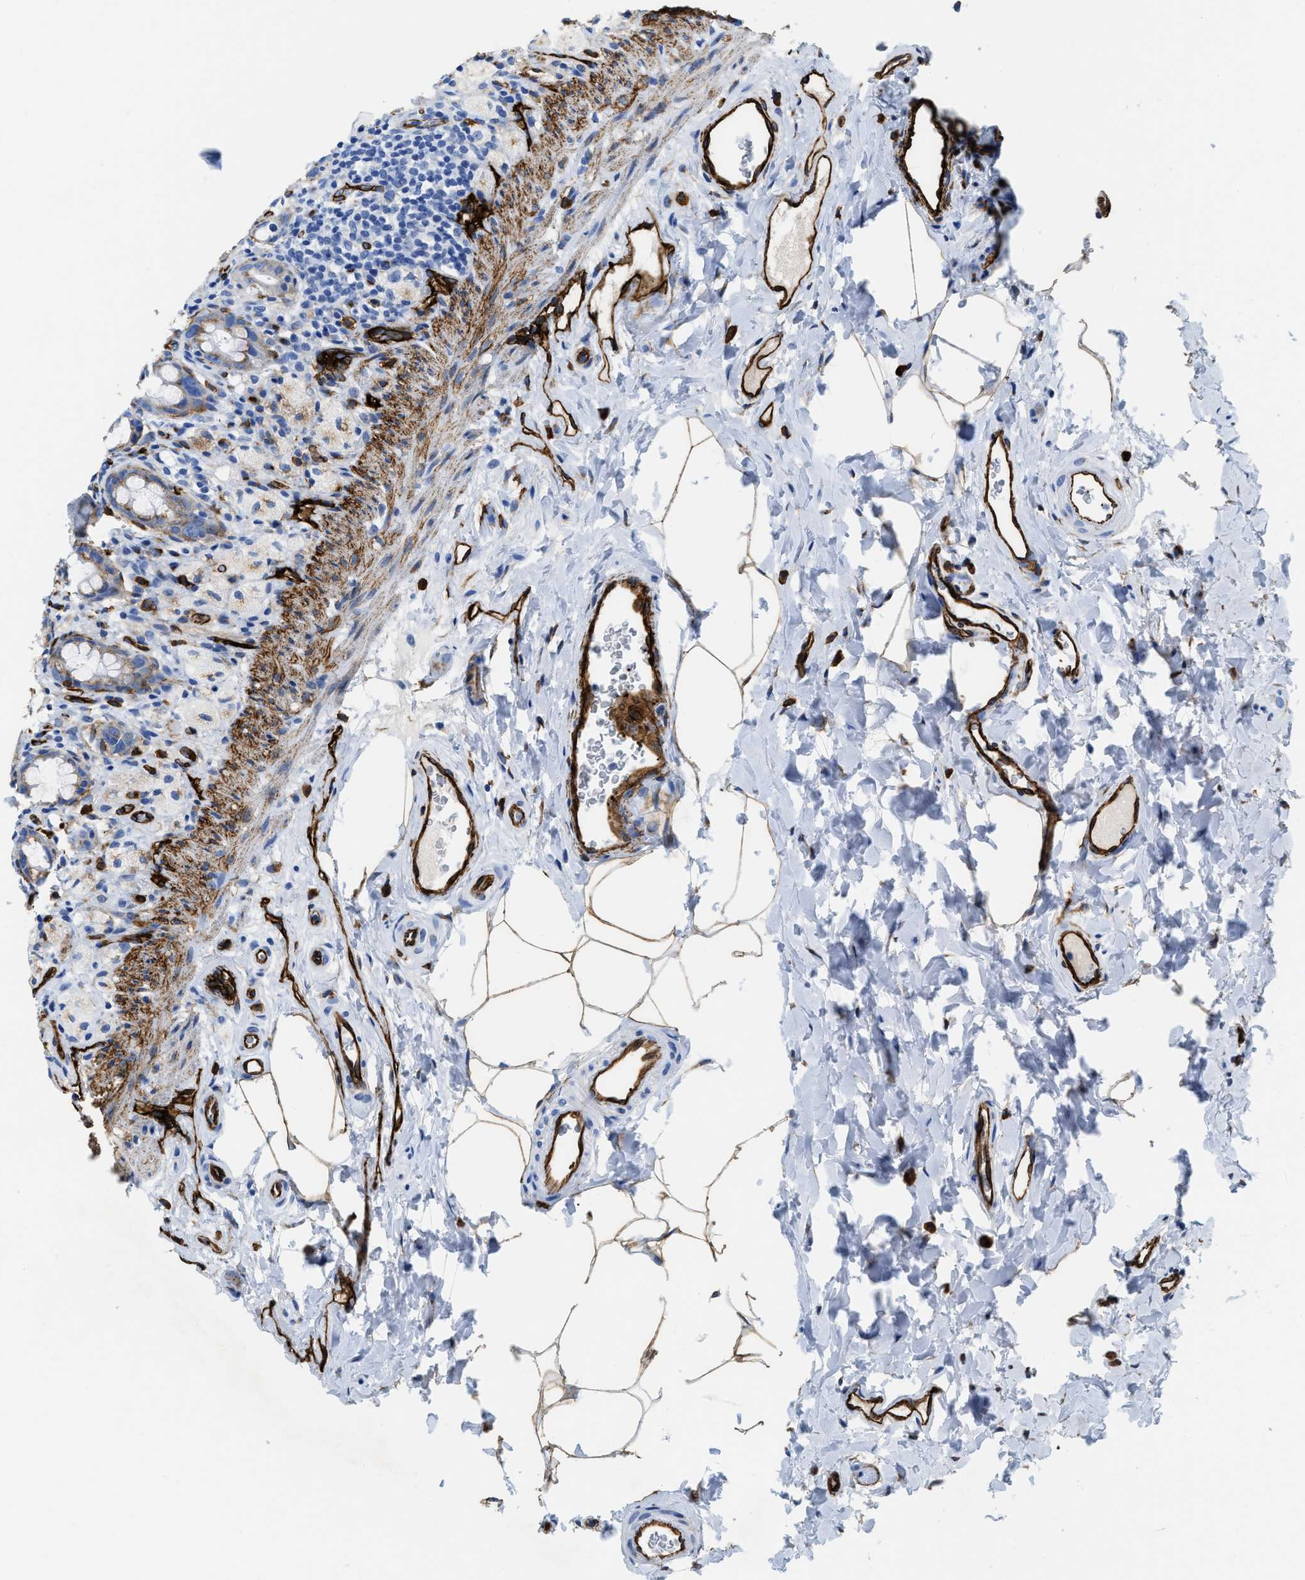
{"staining": {"intensity": "moderate", "quantity": "25%-75%", "location": "cytoplasmic/membranous"}, "tissue": "rectum", "cell_type": "Glandular cells", "image_type": "normal", "snomed": [{"axis": "morphology", "description": "Normal tissue, NOS"}, {"axis": "topography", "description": "Rectum"}], "caption": "IHC micrograph of benign rectum stained for a protein (brown), which exhibits medium levels of moderate cytoplasmic/membranous staining in approximately 25%-75% of glandular cells.", "gene": "TVP23B", "patient": {"sex": "male", "age": 44}}